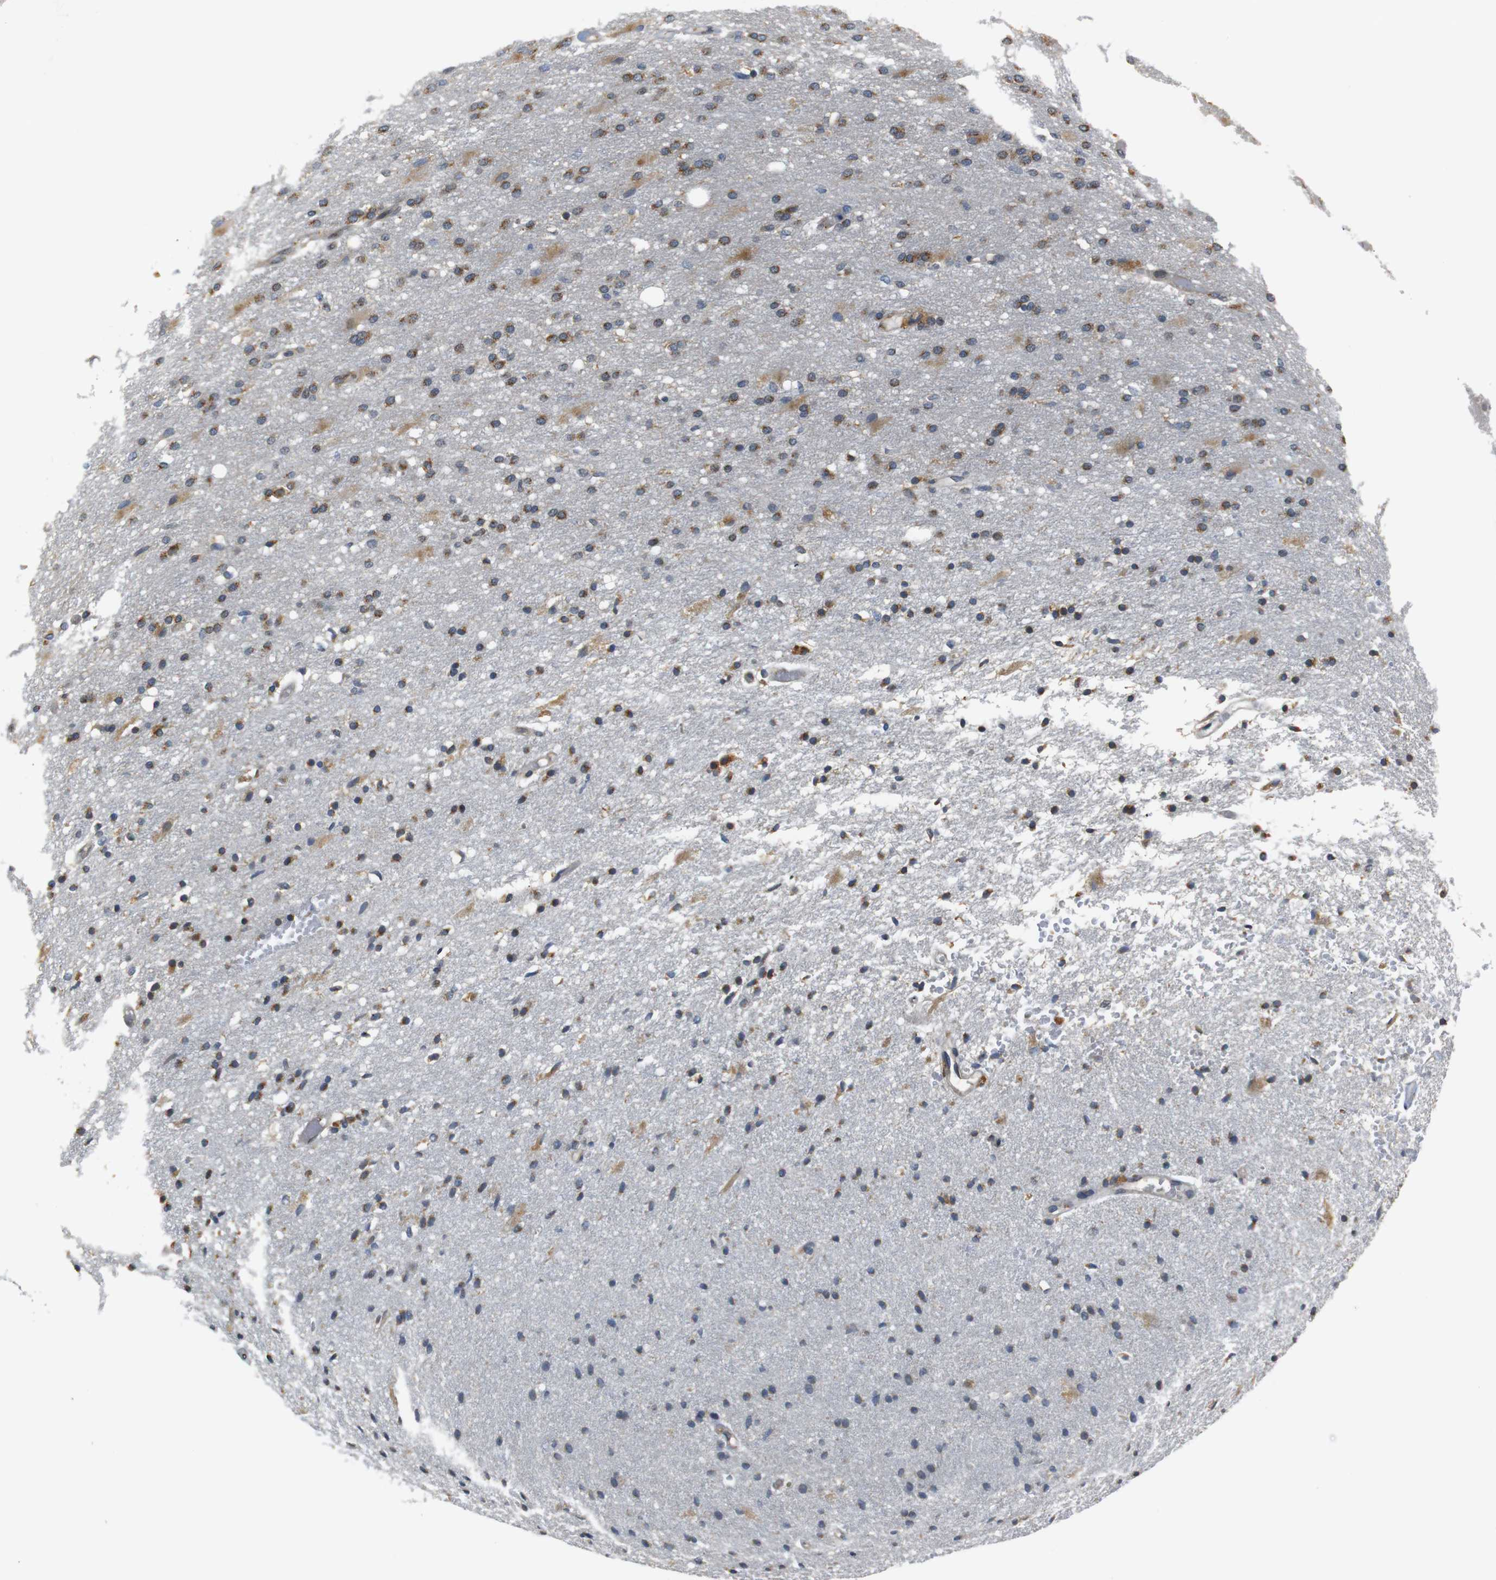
{"staining": {"intensity": "moderate", "quantity": ">75%", "location": "cytoplasmic/membranous"}, "tissue": "glioma", "cell_type": "Tumor cells", "image_type": "cancer", "snomed": [{"axis": "morphology", "description": "Normal tissue, NOS"}, {"axis": "morphology", "description": "Glioma, malignant, High grade"}, {"axis": "topography", "description": "Cerebral cortex"}], "caption": "Glioma stained with a brown dye displays moderate cytoplasmic/membranous positive expression in about >75% of tumor cells.", "gene": "TMED2", "patient": {"sex": "male", "age": 77}}